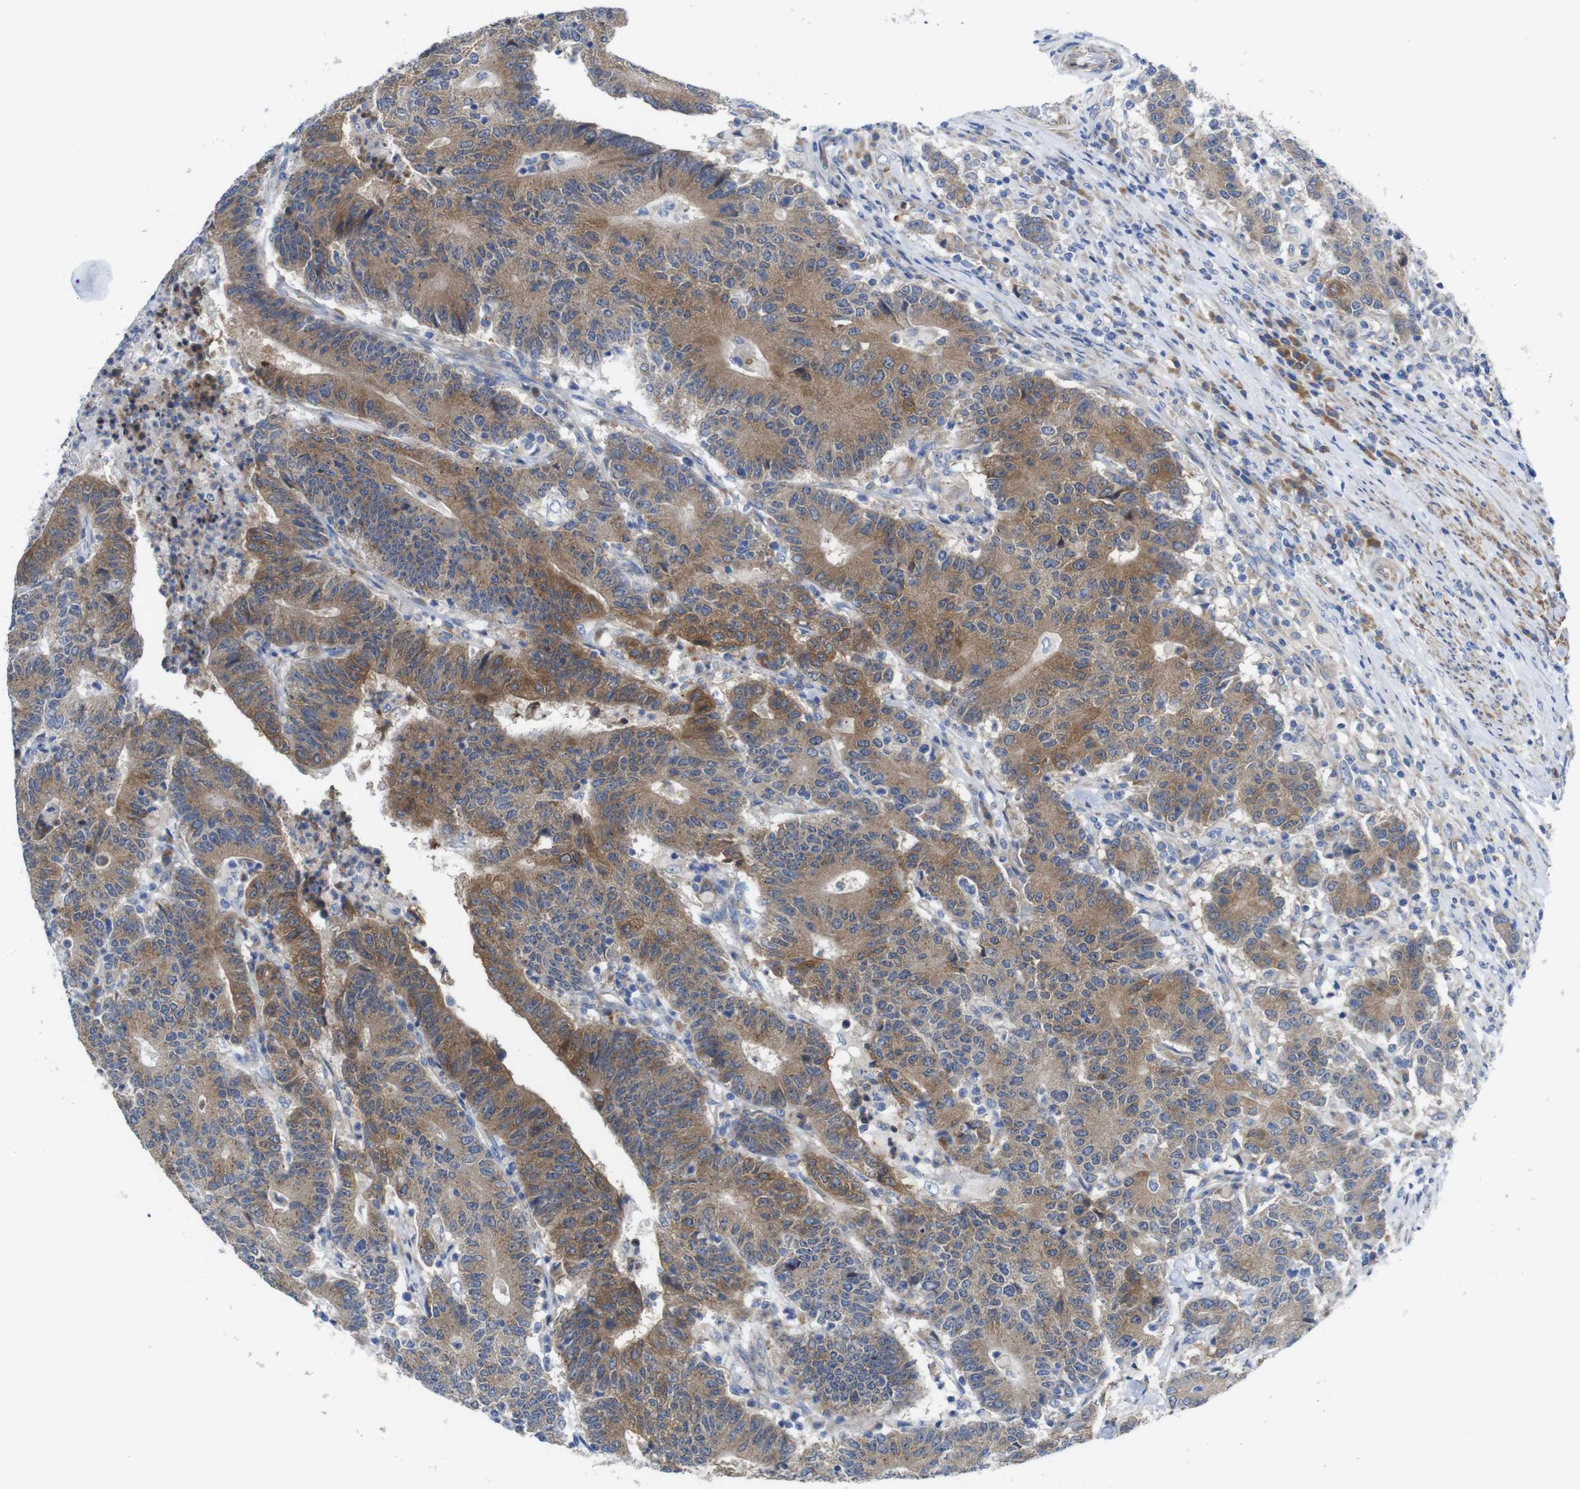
{"staining": {"intensity": "moderate", "quantity": ">75%", "location": "cytoplasmic/membranous"}, "tissue": "colorectal cancer", "cell_type": "Tumor cells", "image_type": "cancer", "snomed": [{"axis": "morphology", "description": "Normal tissue, NOS"}, {"axis": "morphology", "description": "Adenocarcinoma, NOS"}, {"axis": "topography", "description": "Colon"}], "caption": "High-power microscopy captured an immunohistochemistry micrograph of colorectal cancer (adenocarcinoma), revealing moderate cytoplasmic/membranous staining in about >75% of tumor cells. Using DAB (brown) and hematoxylin (blue) stains, captured at high magnification using brightfield microscopy.", "gene": "DDRGK1", "patient": {"sex": "female", "age": 75}}